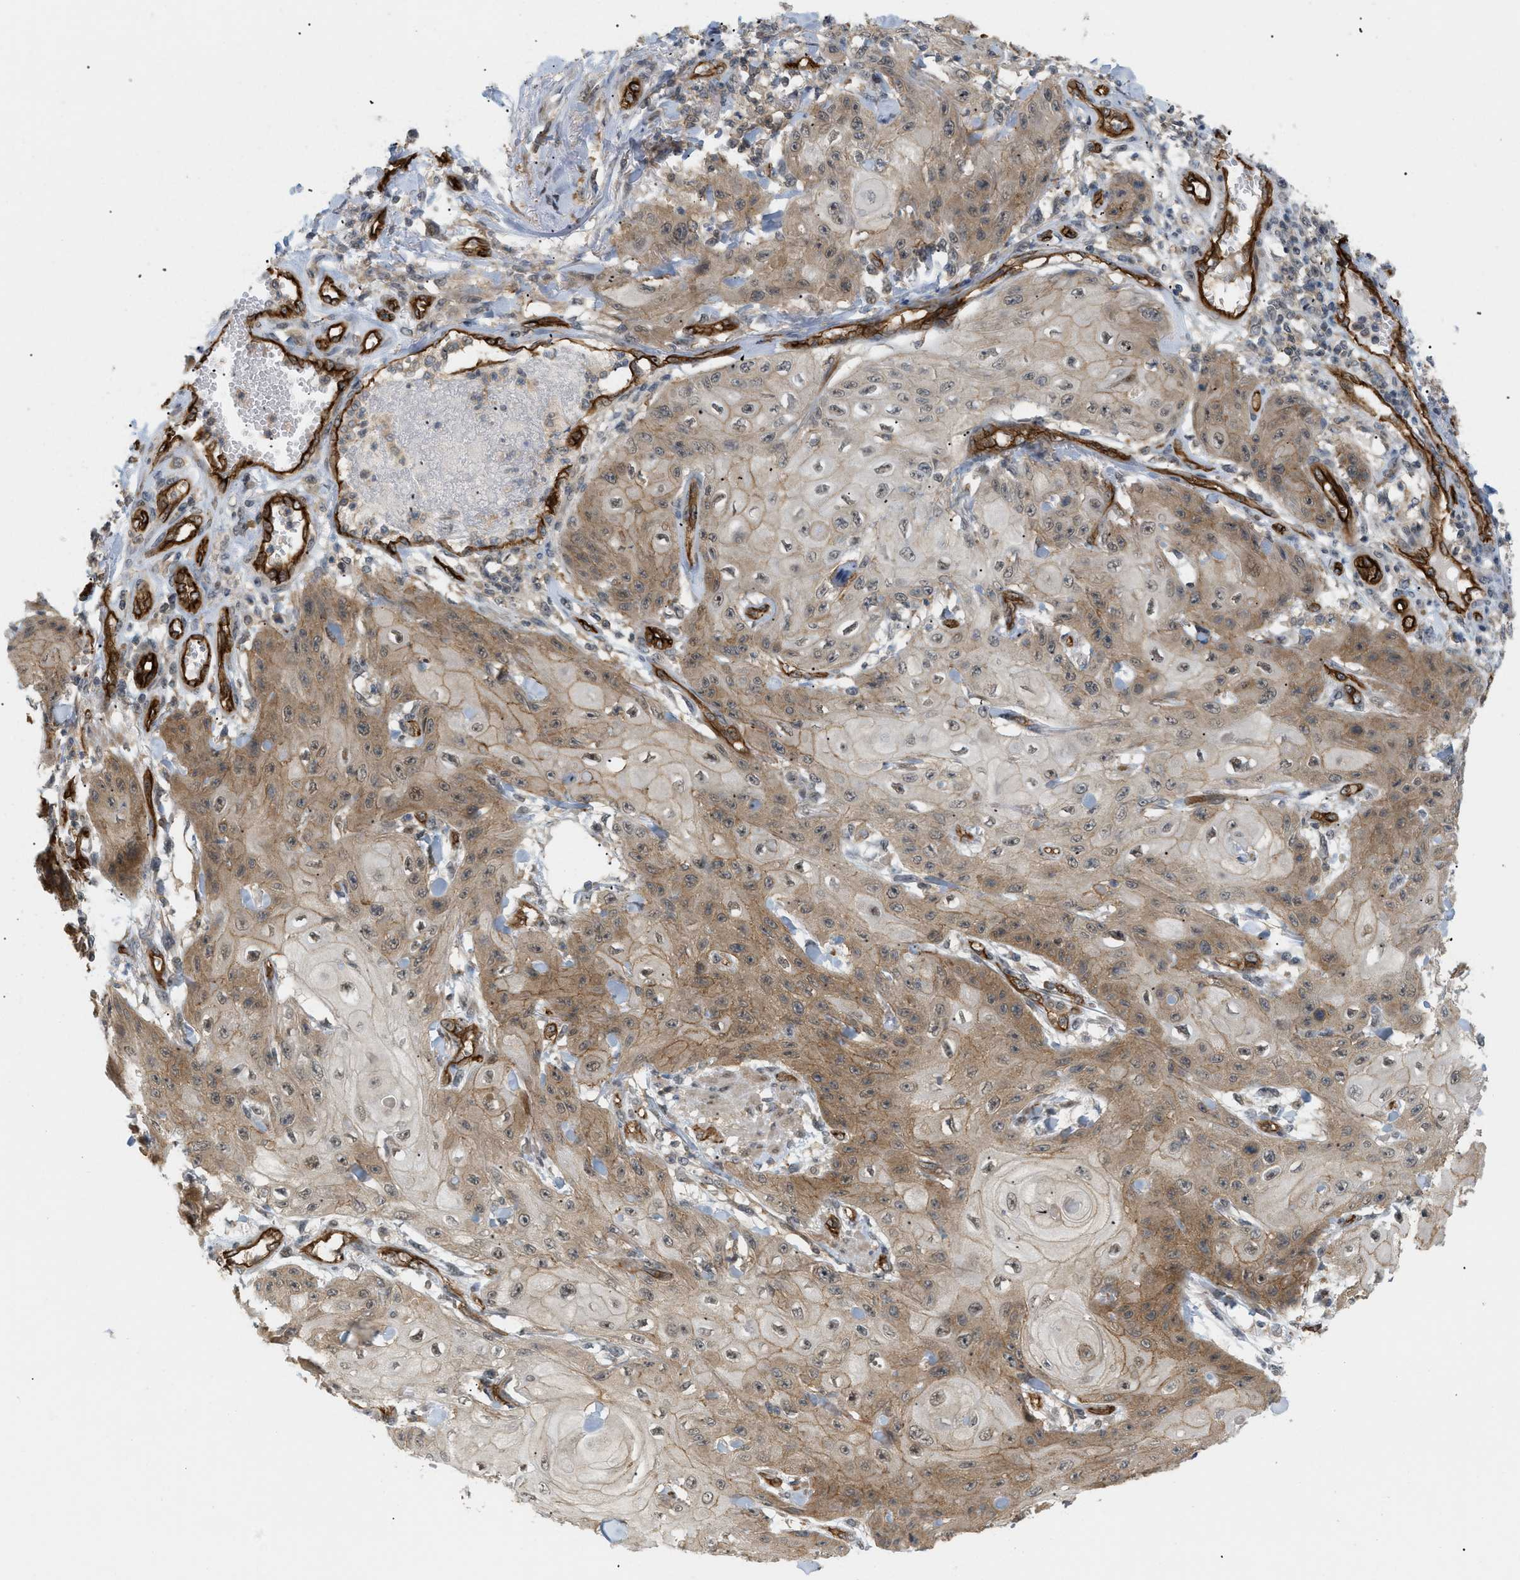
{"staining": {"intensity": "moderate", "quantity": "25%-75%", "location": "cytoplasmic/membranous"}, "tissue": "skin cancer", "cell_type": "Tumor cells", "image_type": "cancer", "snomed": [{"axis": "morphology", "description": "Squamous cell carcinoma, NOS"}, {"axis": "topography", "description": "Skin"}], "caption": "Immunohistochemistry photomicrograph of skin squamous cell carcinoma stained for a protein (brown), which exhibits medium levels of moderate cytoplasmic/membranous positivity in about 25%-75% of tumor cells.", "gene": "PALMD", "patient": {"sex": "male", "age": 74}}